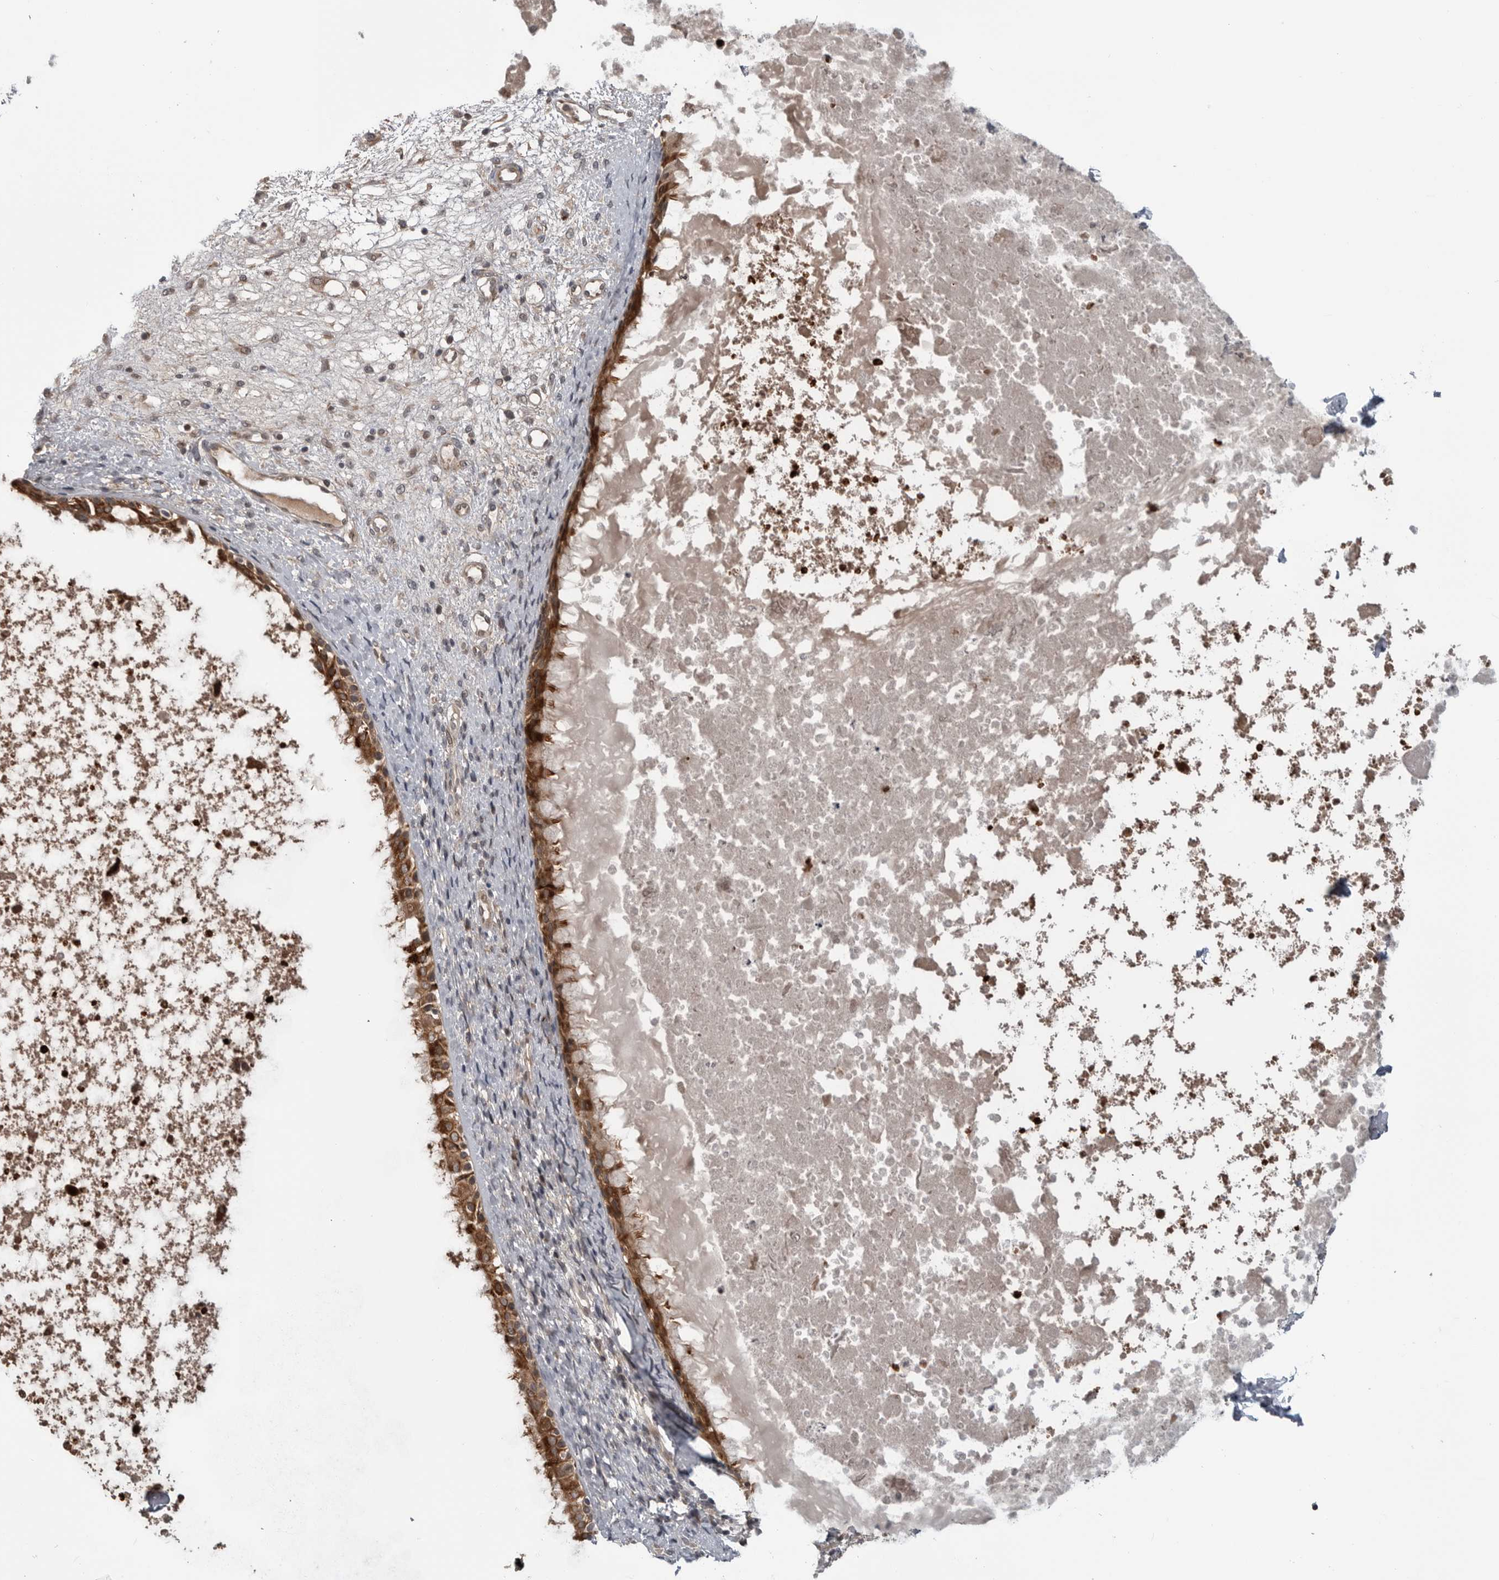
{"staining": {"intensity": "strong", "quantity": ">75%", "location": "cytoplasmic/membranous"}, "tissue": "nasopharynx", "cell_type": "Respiratory epithelial cells", "image_type": "normal", "snomed": [{"axis": "morphology", "description": "Normal tissue, NOS"}, {"axis": "topography", "description": "Nasopharynx"}], "caption": "Strong cytoplasmic/membranous expression for a protein is seen in about >75% of respiratory epithelial cells of unremarkable nasopharynx using immunohistochemistry.", "gene": "FAAP100", "patient": {"sex": "male", "age": 22}}